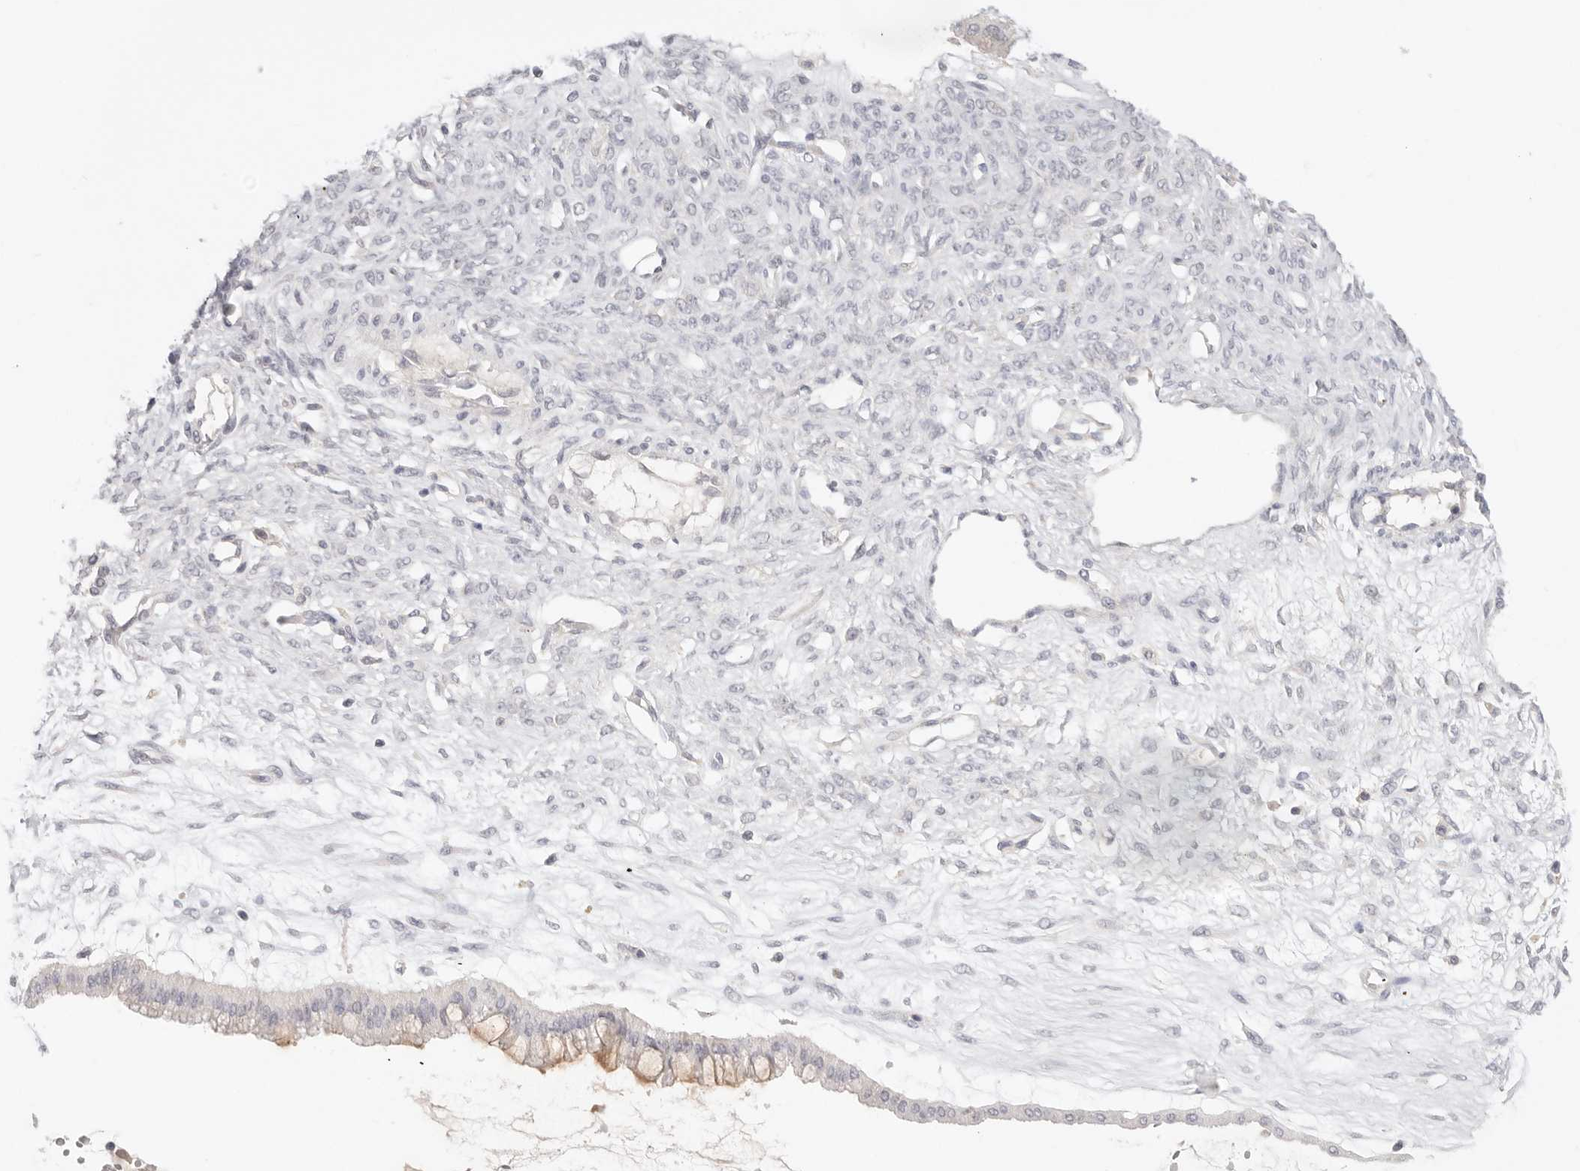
{"staining": {"intensity": "weak", "quantity": "<25%", "location": "cytoplasmic/membranous"}, "tissue": "ovarian cancer", "cell_type": "Tumor cells", "image_type": "cancer", "snomed": [{"axis": "morphology", "description": "Cystadenocarcinoma, mucinous, NOS"}, {"axis": "topography", "description": "Ovary"}], "caption": "The IHC photomicrograph has no significant expression in tumor cells of ovarian cancer tissue. (DAB immunohistochemistry, high magnification).", "gene": "SPHK1", "patient": {"sex": "female", "age": 73}}